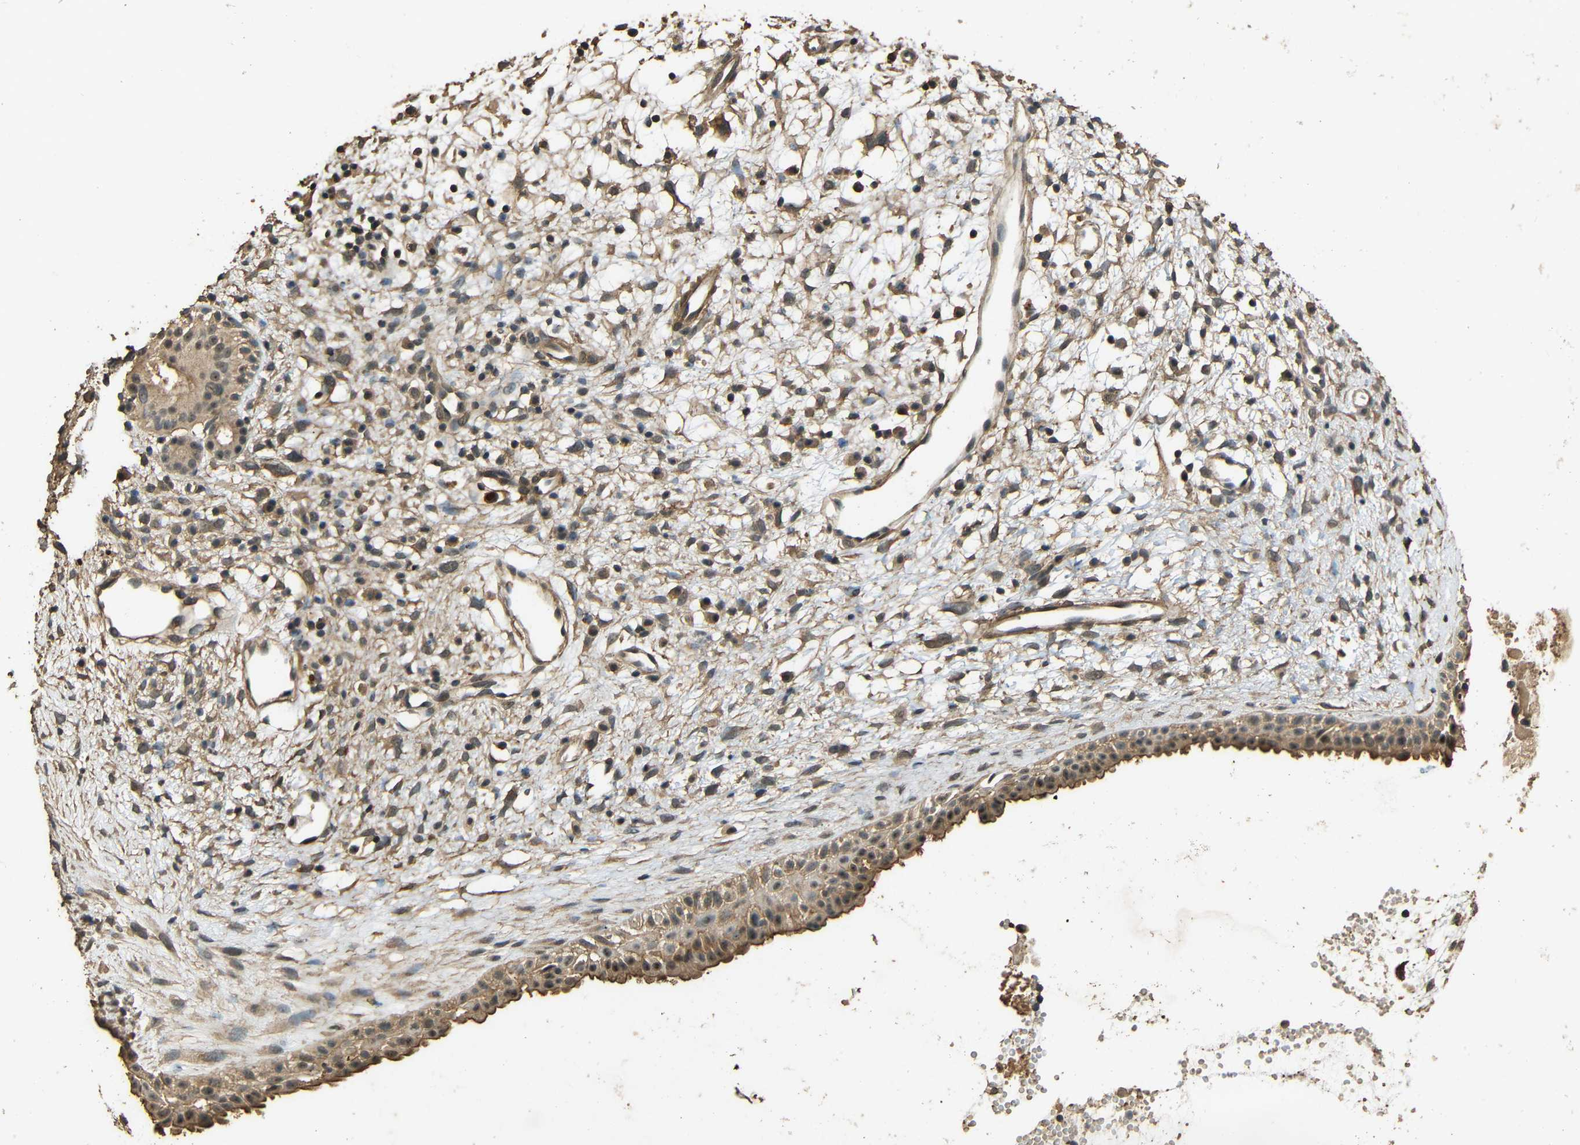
{"staining": {"intensity": "moderate", "quantity": ">75%", "location": "cytoplasmic/membranous"}, "tissue": "nasopharynx", "cell_type": "Respiratory epithelial cells", "image_type": "normal", "snomed": [{"axis": "morphology", "description": "Normal tissue, NOS"}, {"axis": "topography", "description": "Nasopharynx"}], "caption": "The histopathology image exhibits staining of normal nasopharynx, revealing moderate cytoplasmic/membranous protein positivity (brown color) within respiratory epithelial cells.", "gene": "PDE5A", "patient": {"sex": "male", "age": 22}}